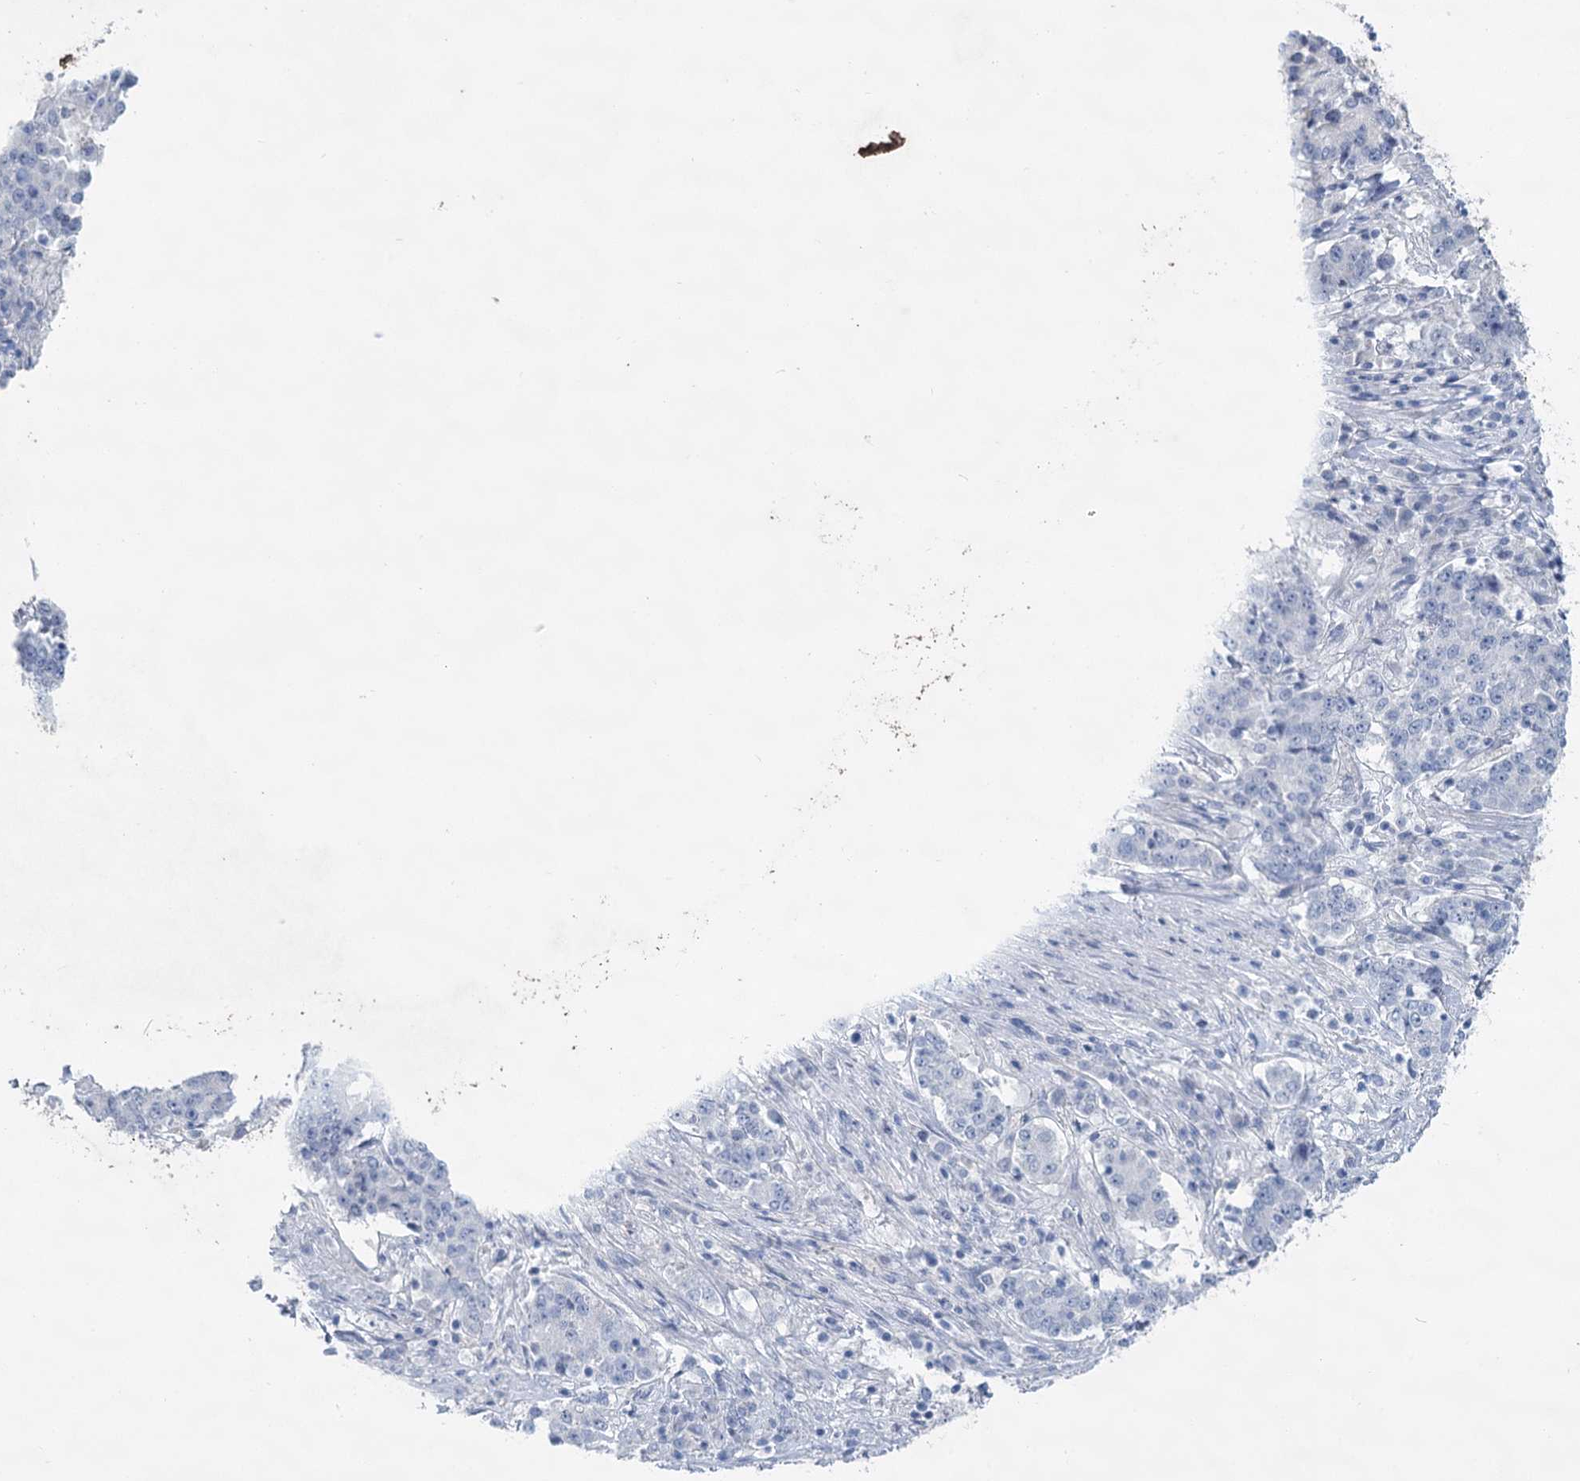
{"staining": {"intensity": "negative", "quantity": "none", "location": "none"}, "tissue": "stomach cancer", "cell_type": "Tumor cells", "image_type": "cancer", "snomed": [{"axis": "morphology", "description": "Adenocarcinoma, NOS"}, {"axis": "topography", "description": "Stomach"}], "caption": "This is an immunohistochemistry image of human stomach cancer (adenocarcinoma). There is no positivity in tumor cells.", "gene": "CCDC88A", "patient": {"sex": "male", "age": 59}}